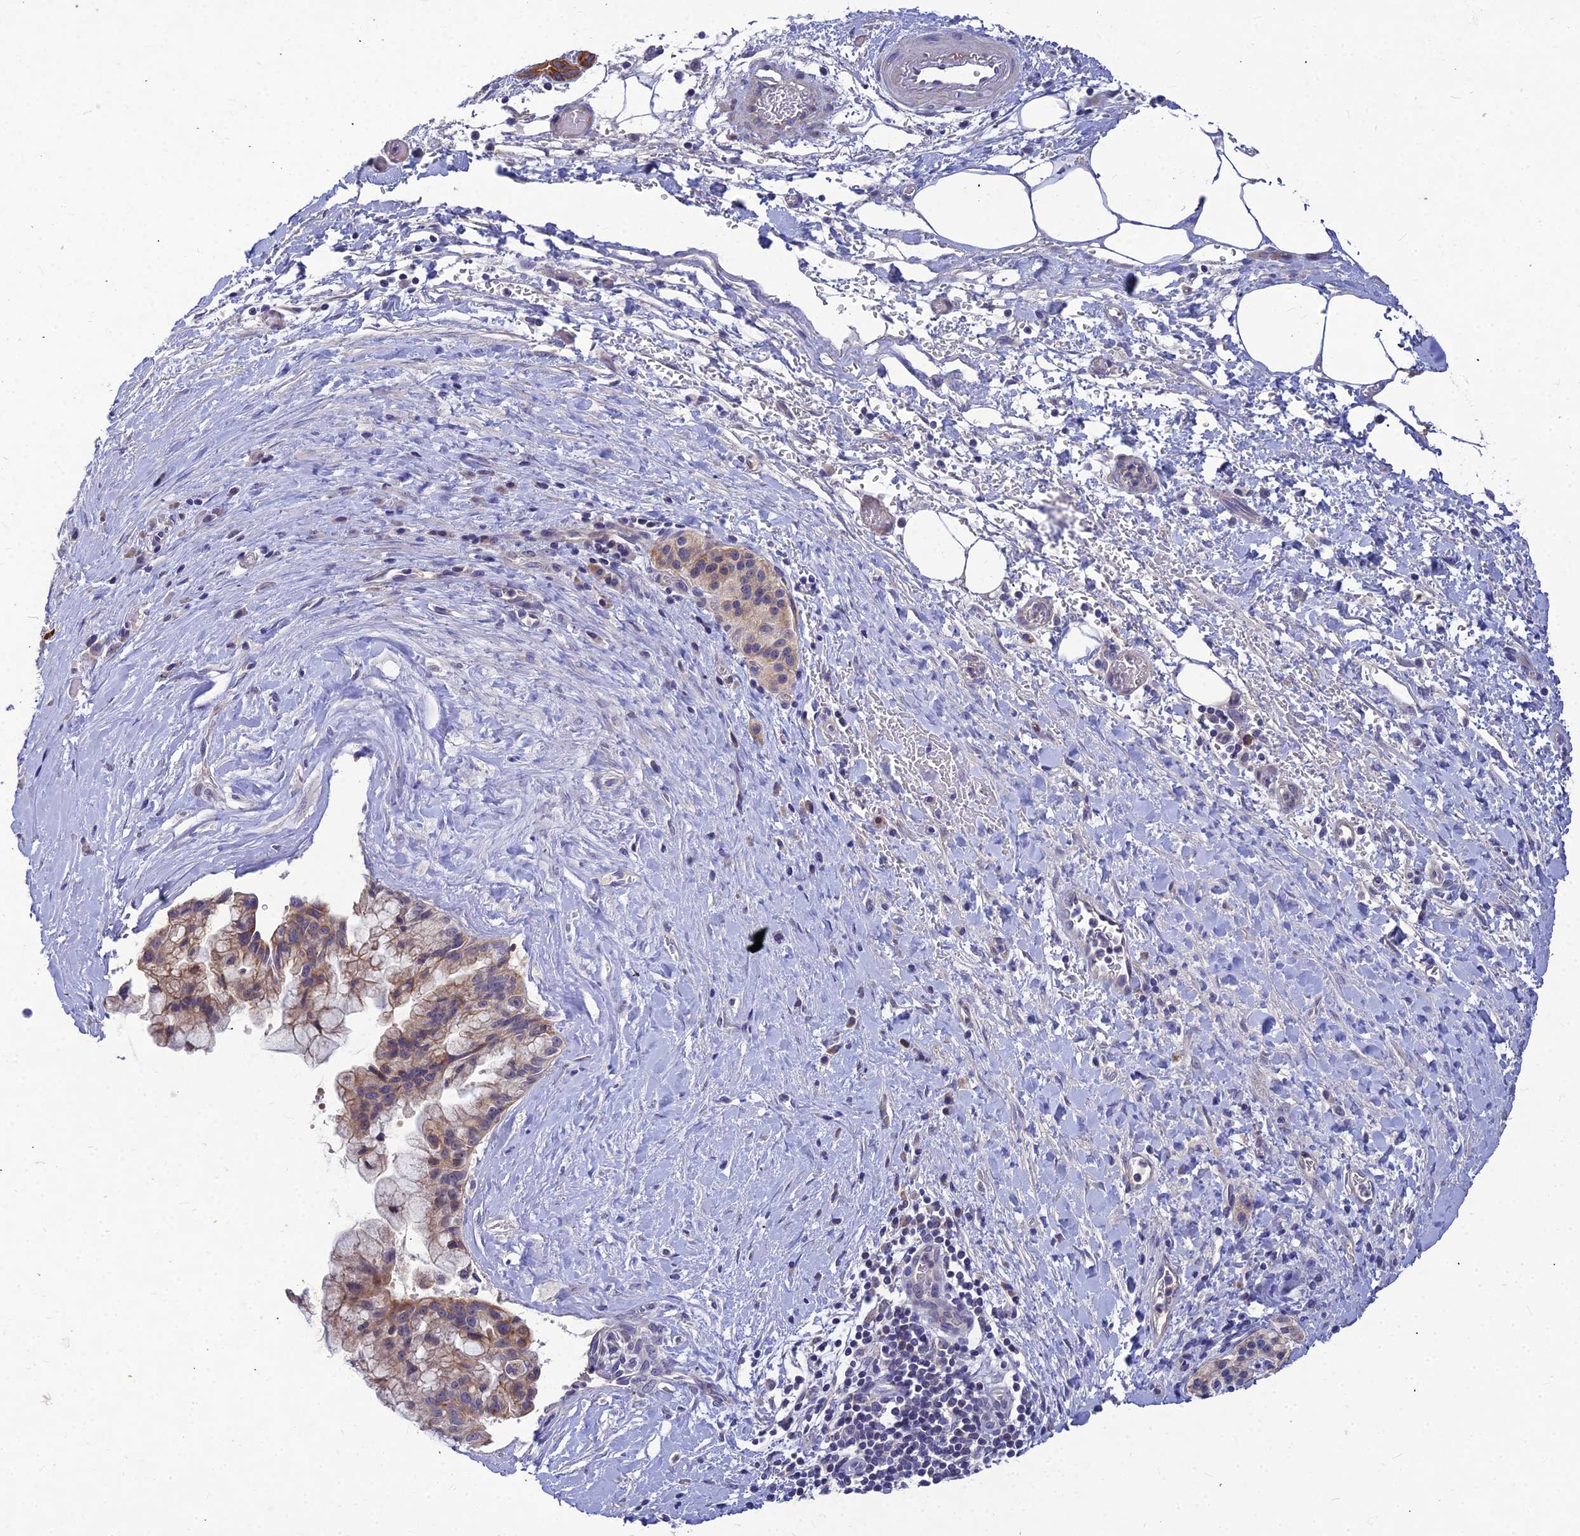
{"staining": {"intensity": "moderate", "quantity": "25%-75%", "location": "cytoplasmic/membranous"}, "tissue": "pancreatic cancer", "cell_type": "Tumor cells", "image_type": "cancer", "snomed": [{"axis": "morphology", "description": "Adenocarcinoma, NOS"}, {"axis": "topography", "description": "Pancreas"}], "caption": "Human pancreatic cancer (adenocarcinoma) stained with a protein marker demonstrates moderate staining in tumor cells.", "gene": "DMRTA1", "patient": {"sex": "male", "age": 73}}